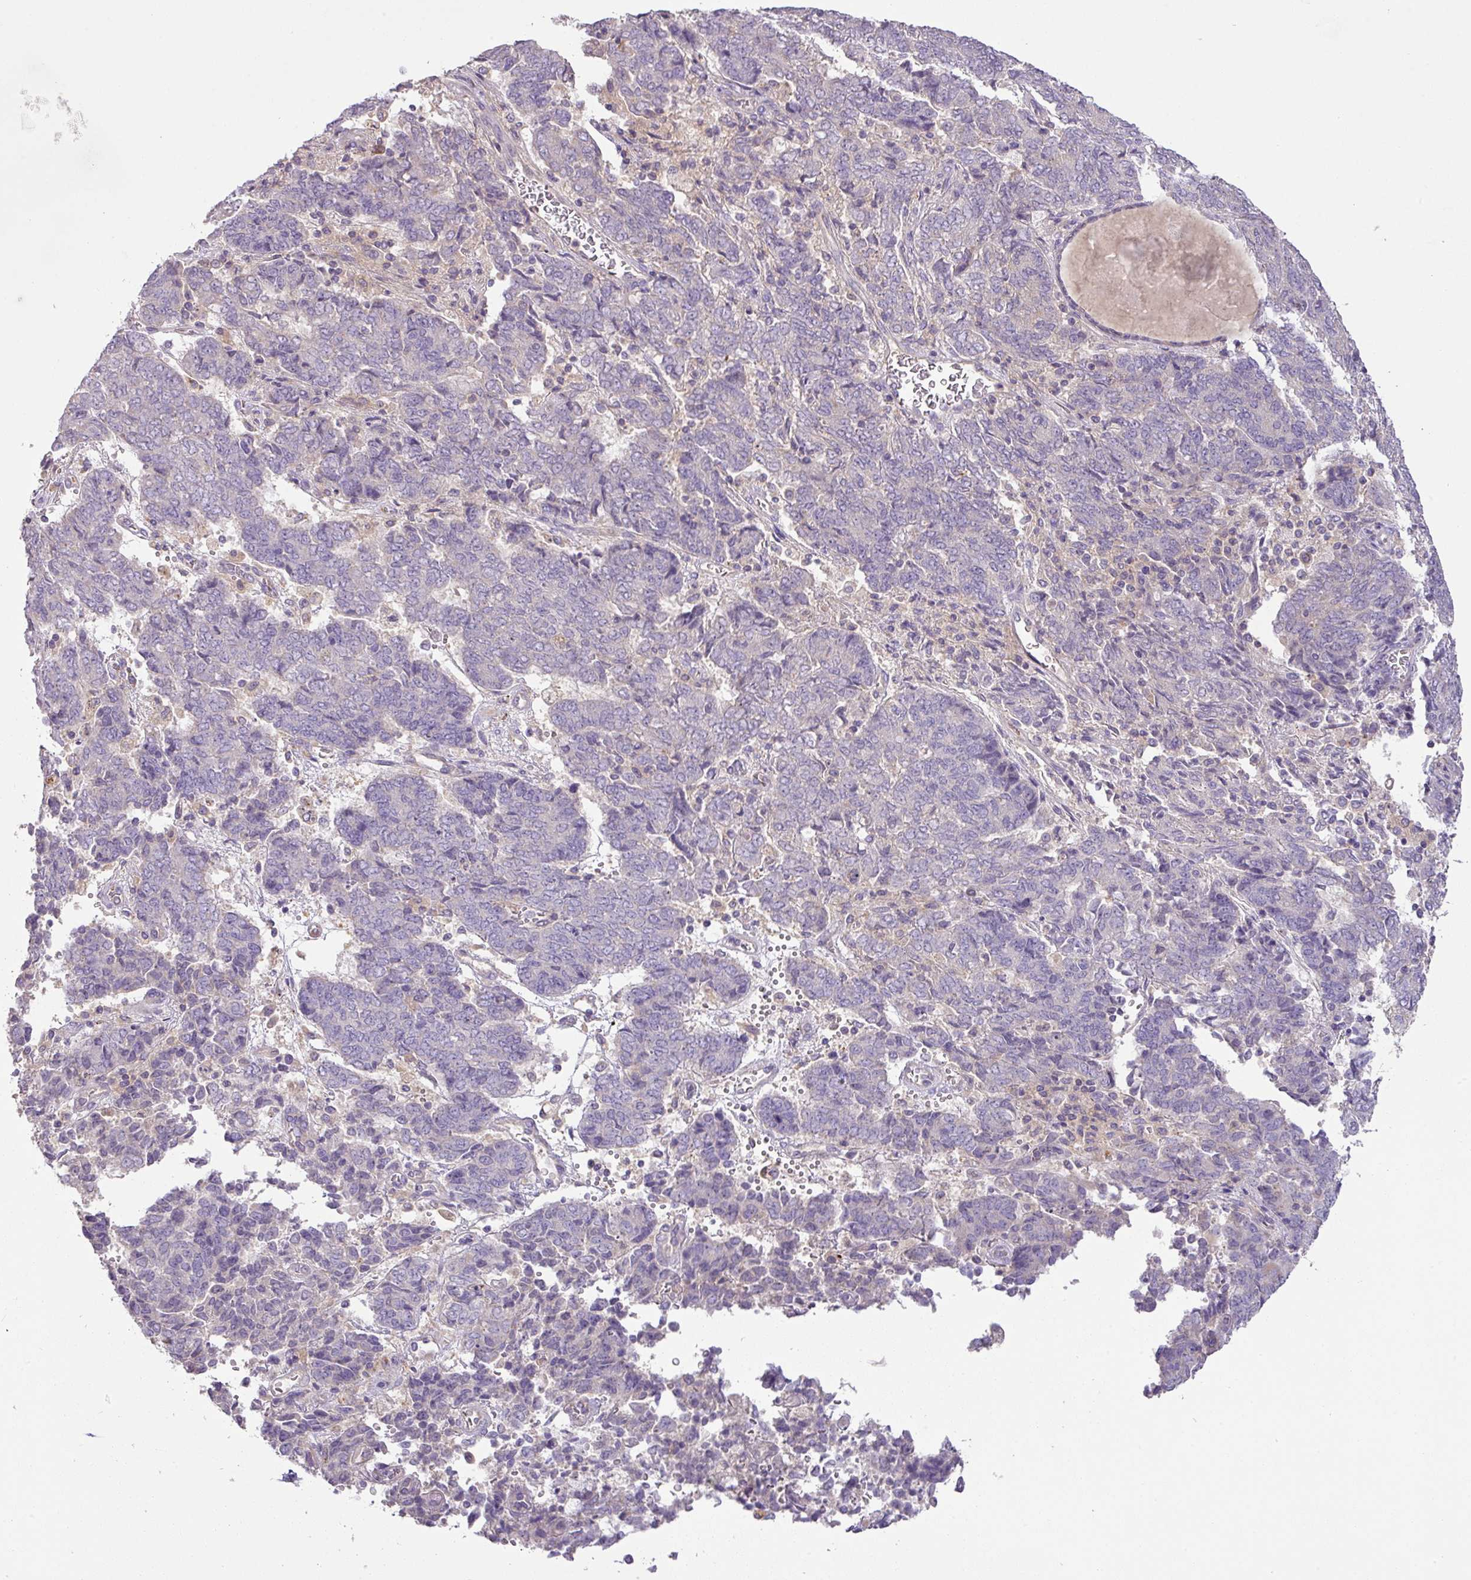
{"staining": {"intensity": "negative", "quantity": "none", "location": "none"}, "tissue": "endometrial cancer", "cell_type": "Tumor cells", "image_type": "cancer", "snomed": [{"axis": "morphology", "description": "Adenocarcinoma, NOS"}, {"axis": "topography", "description": "Endometrium"}], "caption": "Immunohistochemical staining of human endometrial cancer (adenocarcinoma) displays no significant expression in tumor cells.", "gene": "HOXC13", "patient": {"sex": "female", "age": 80}}